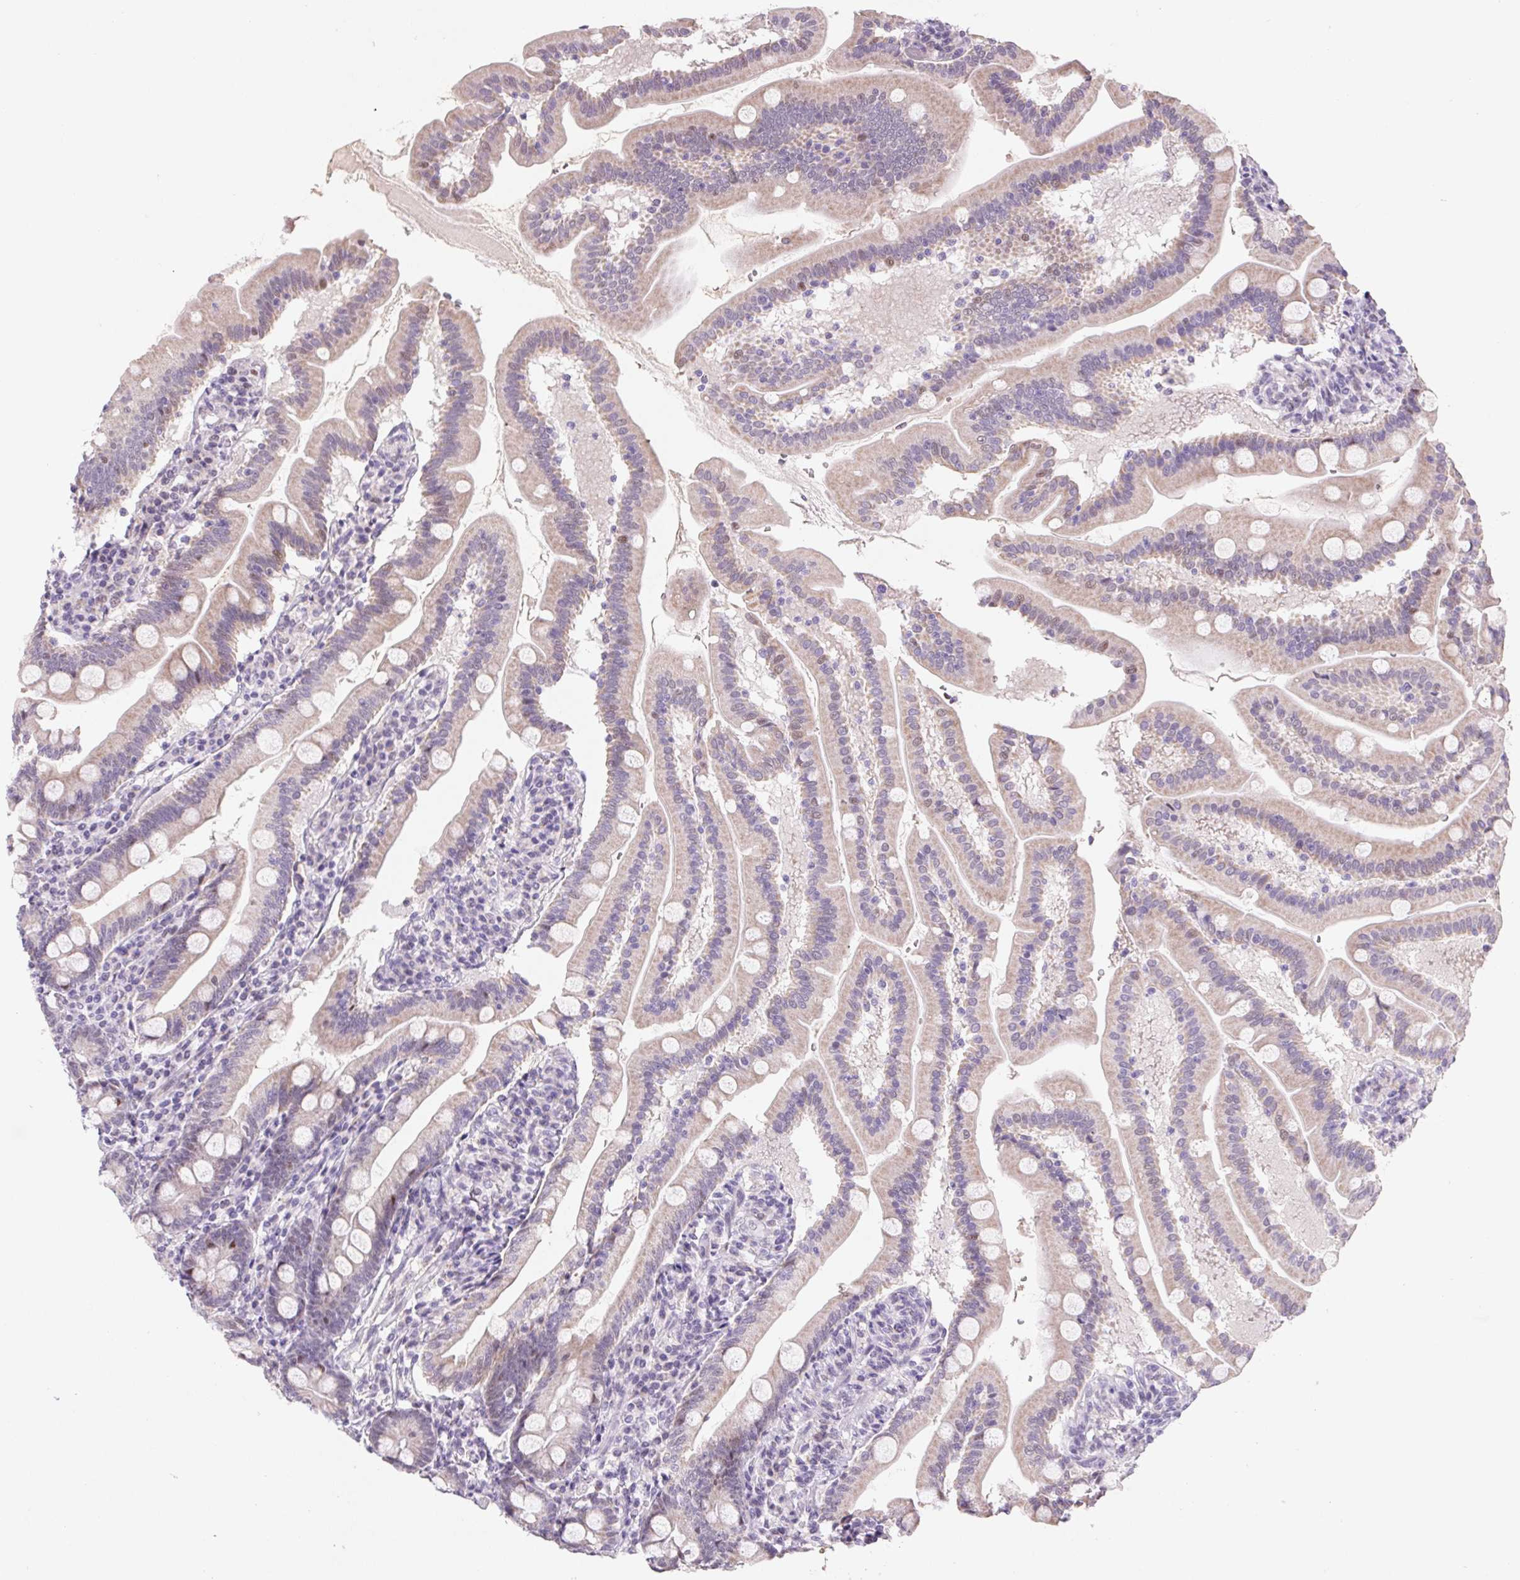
{"staining": {"intensity": "moderate", "quantity": "25%-75%", "location": "cytoplasmic/membranous,nuclear"}, "tissue": "duodenum", "cell_type": "Glandular cells", "image_type": "normal", "snomed": [{"axis": "morphology", "description": "Normal tissue, NOS"}, {"axis": "topography", "description": "Duodenum"}], "caption": "The photomicrograph reveals immunohistochemical staining of benign duodenum. There is moderate cytoplasmic/membranous,nuclear expression is appreciated in about 25%-75% of glandular cells.", "gene": "DPPA5", "patient": {"sex": "female", "age": 67}}